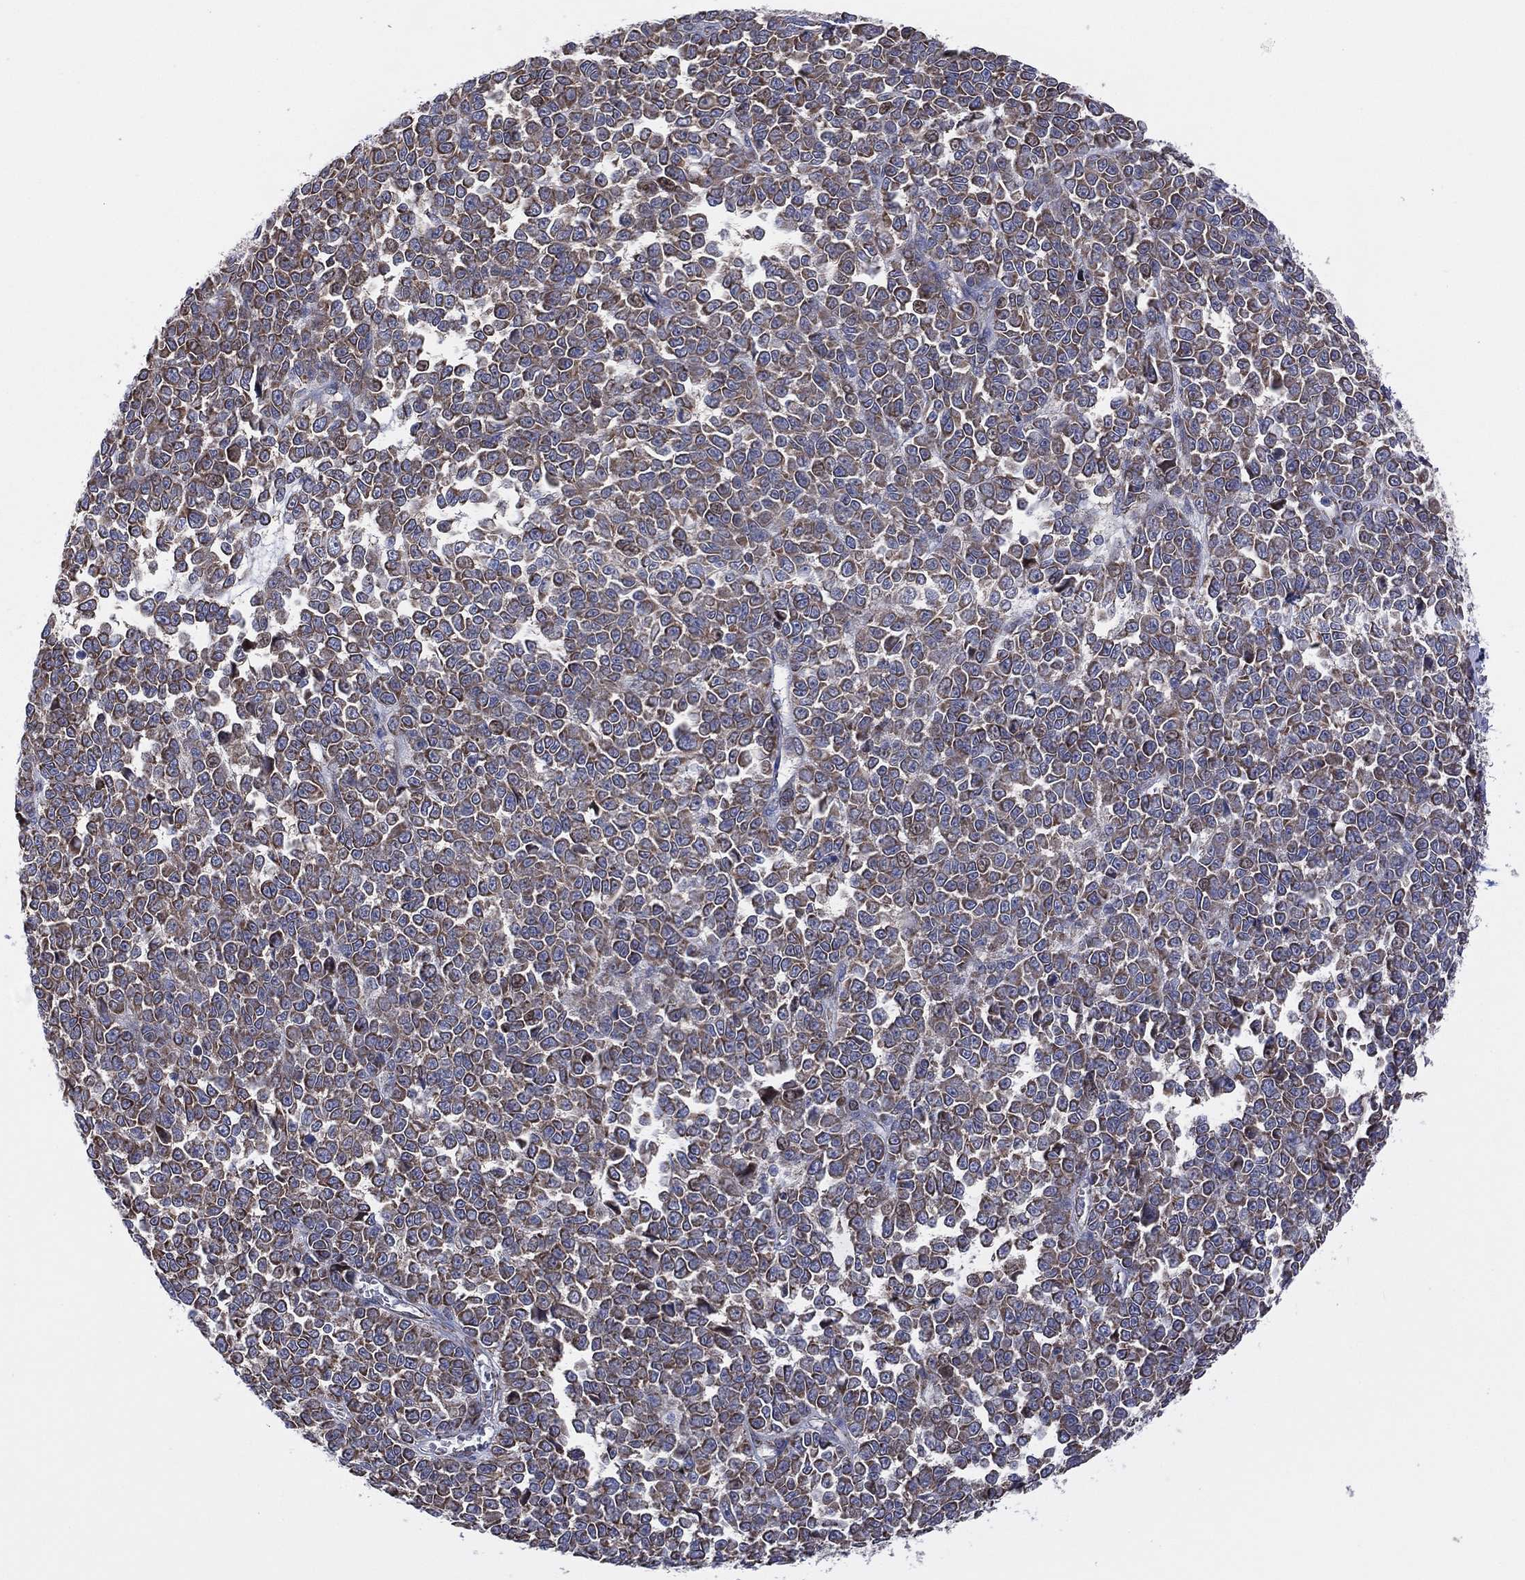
{"staining": {"intensity": "weak", "quantity": "25%-75%", "location": "cytoplasmic/membranous"}, "tissue": "melanoma", "cell_type": "Tumor cells", "image_type": "cancer", "snomed": [{"axis": "morphology", "description": "Malignant melanoma, NOS"}, {"axis": "topography", "description": "Skin"}], "caption": "A brown stain shows weak cytoplasmic/membranous positivity of a protein in malignant melanoma tumor cells.", "gene": "PIDD1", "patient": {"sex": "female", "age": 95}}